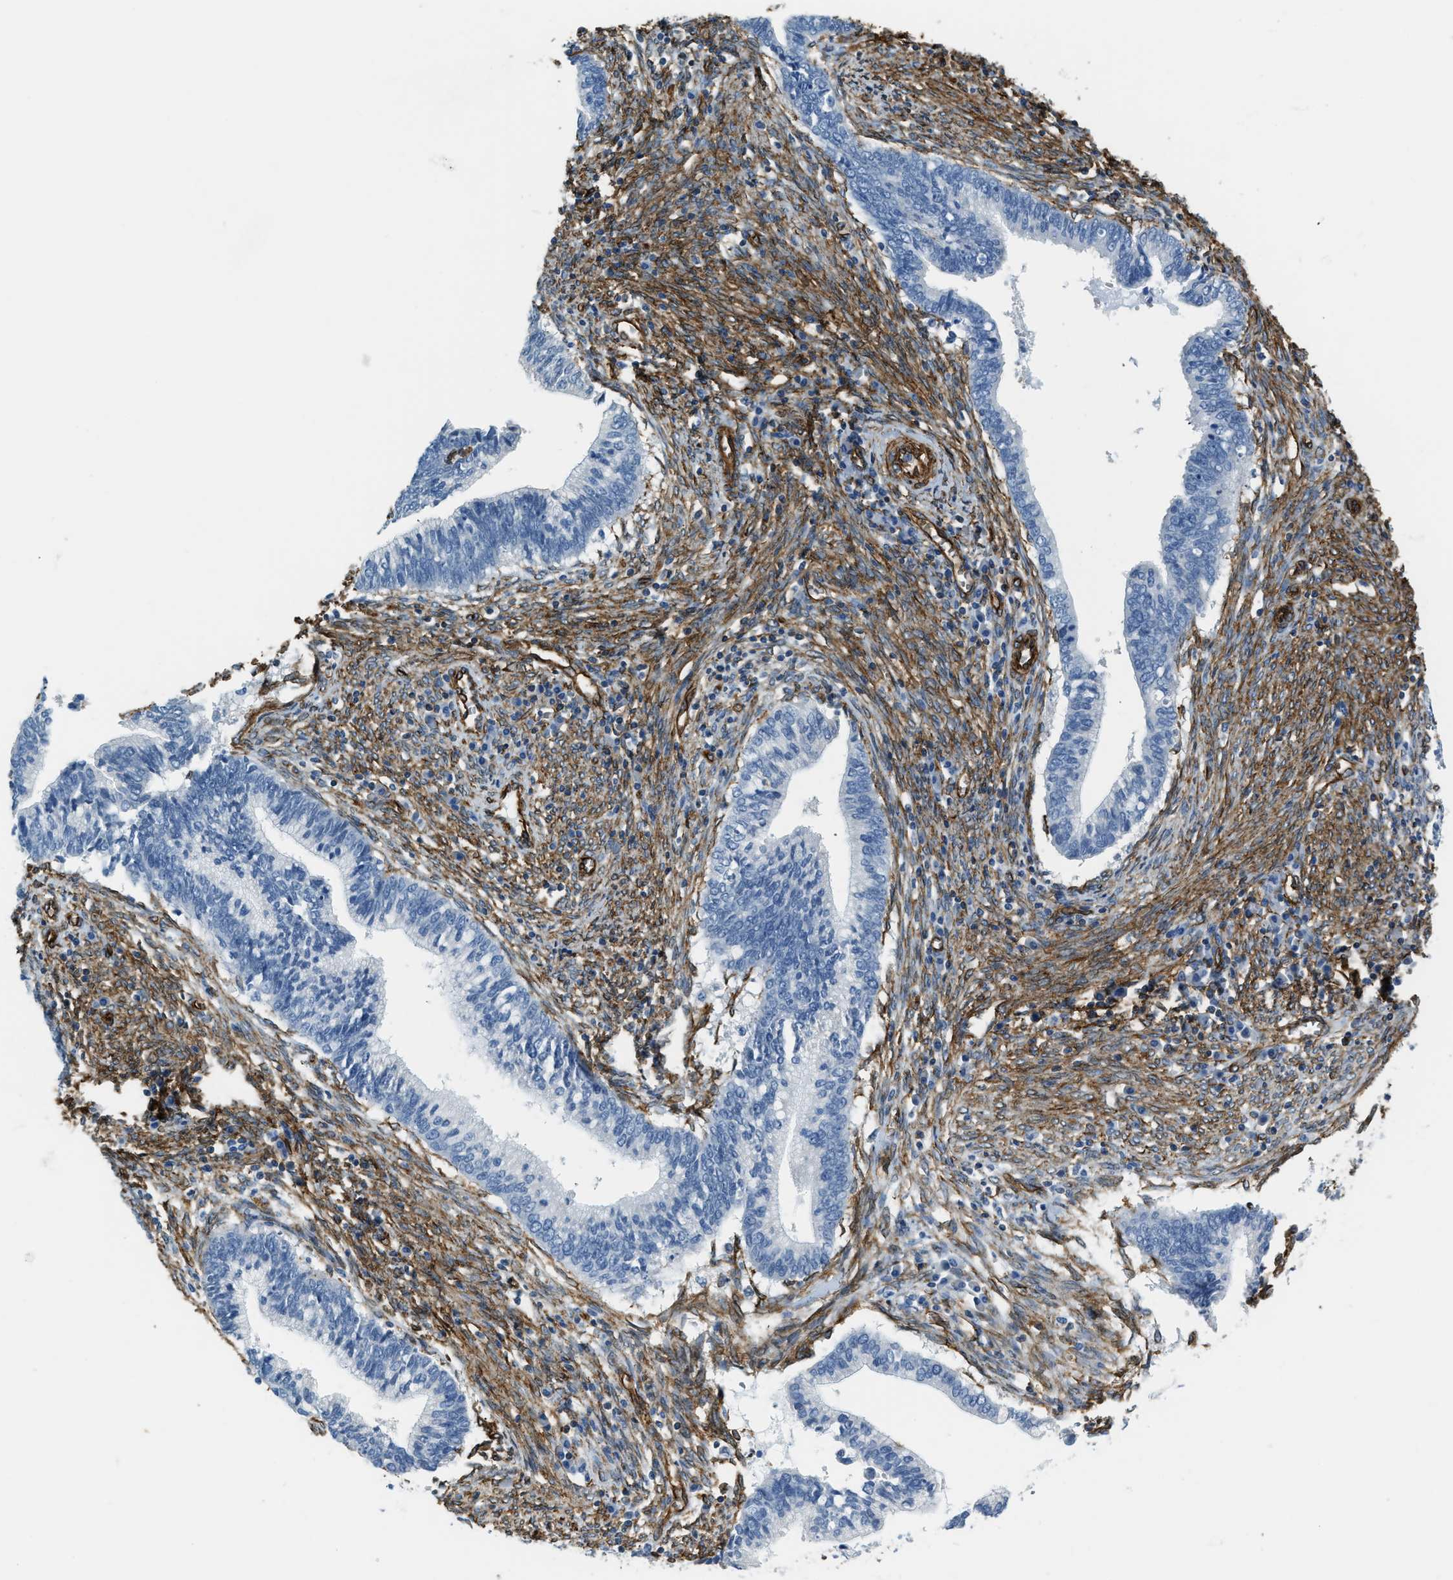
{"staining": {"intensity": "negative", "quantity": "none", "location": "none"}, "tissue": "cervical cancer", "cell_type": "Tumor cells", "image_type": "cancer", "snomed": [{"axis": "morphology", "description": "Adenocarcinoma, NOS"}, {"axis": "topography", "description": "Cervix"}], "caption": "The micrograph exhibits no staining of tumor cells in cervical cancer.", "gene": "TMEM43", "patient": {"sex": "female", "age": 44}}